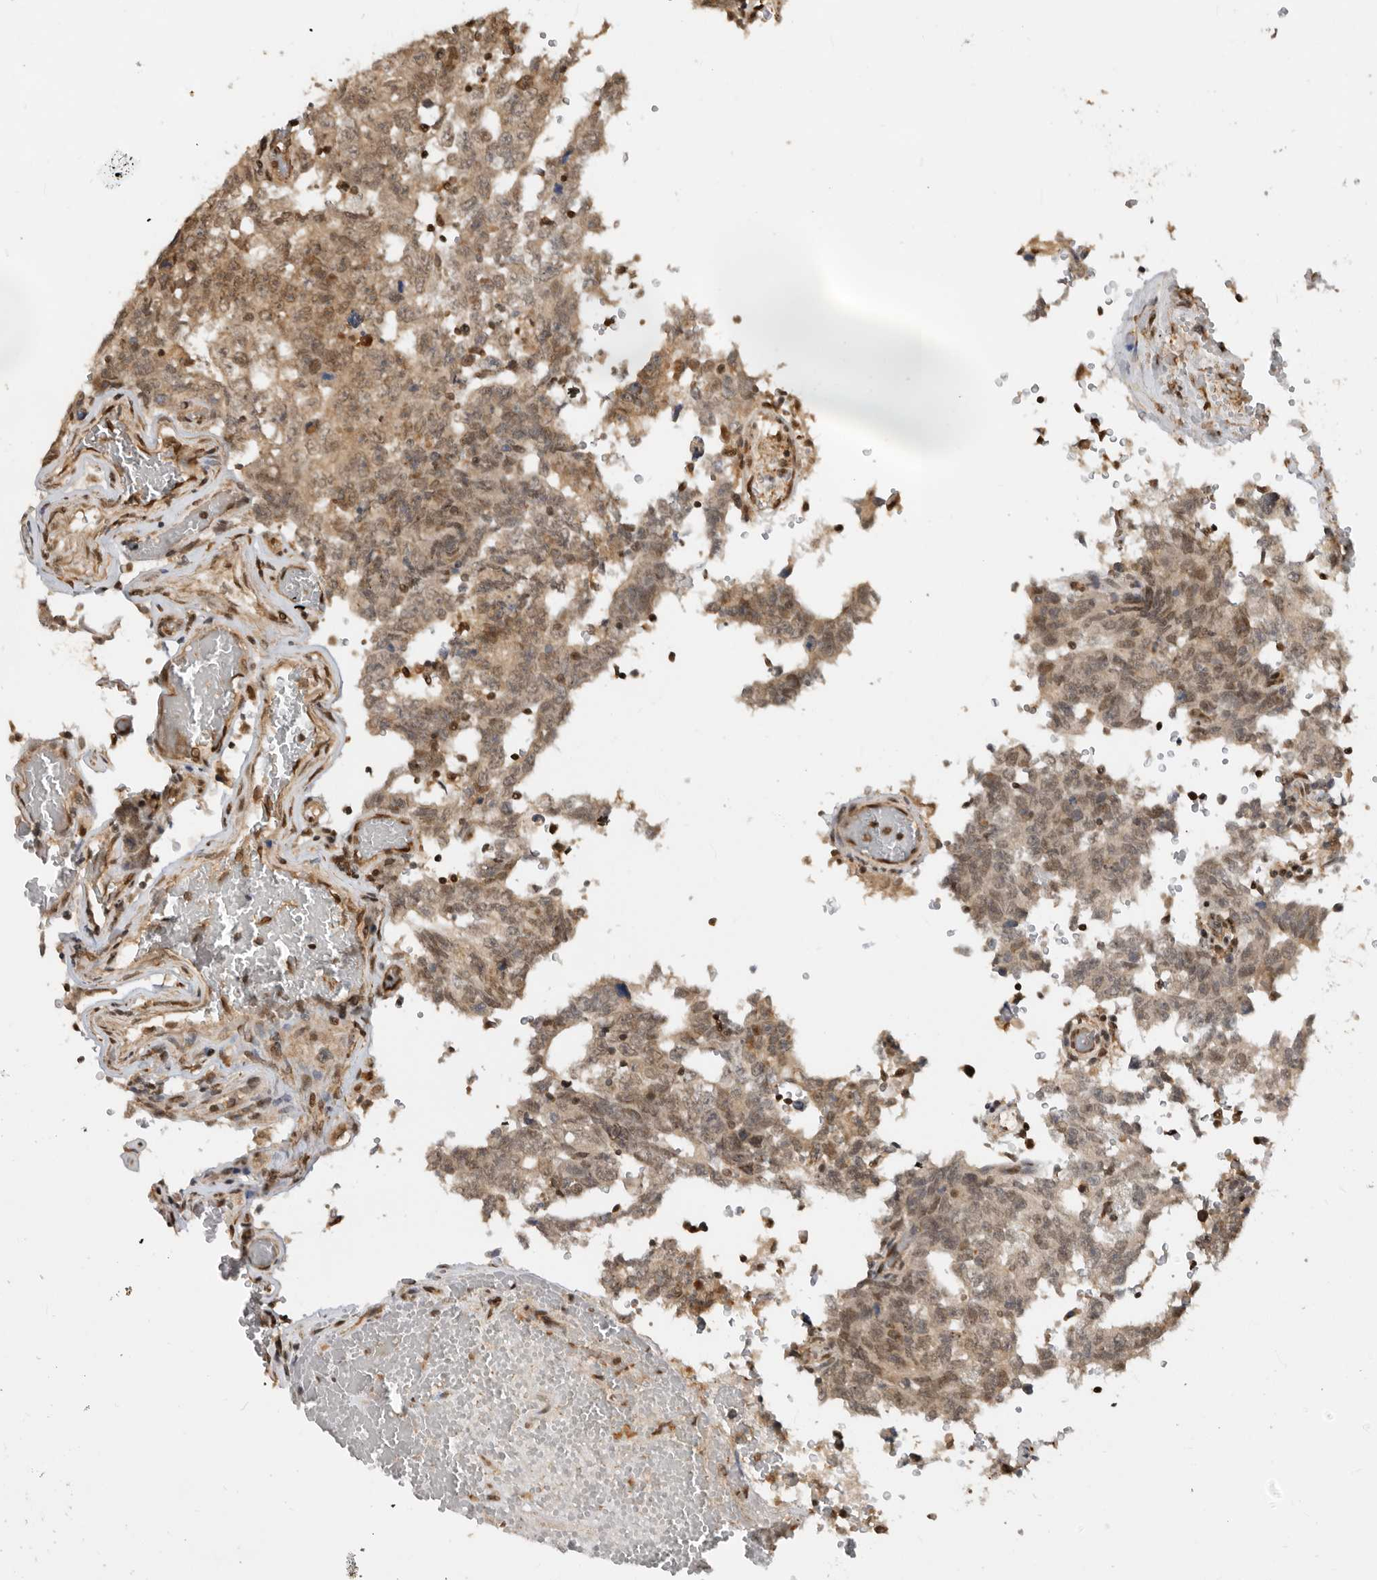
{"staining": {"intensity": "moderate", "quantity": ">75%", "location": "cytoplasmic/membranous,nuclear"}, "tissue": "testis cancer", "cell_type": "Tumor cells", "image_type": "cancer", "snomed": [{"axis": "morphology", "description": "Carcinoma, Embryonal, NOS"}, {"axis": "topography", "description": "Testis"}], "caption": "Protein expression by immunohistochemistry exhibits moderate cytoplasmic/membranous and nuclear positivity in about >75% of tumor cells in embryonal carcinoma (testis).", "gene": "ADPRS", "patient": {"sex": "male", "age": 26}}